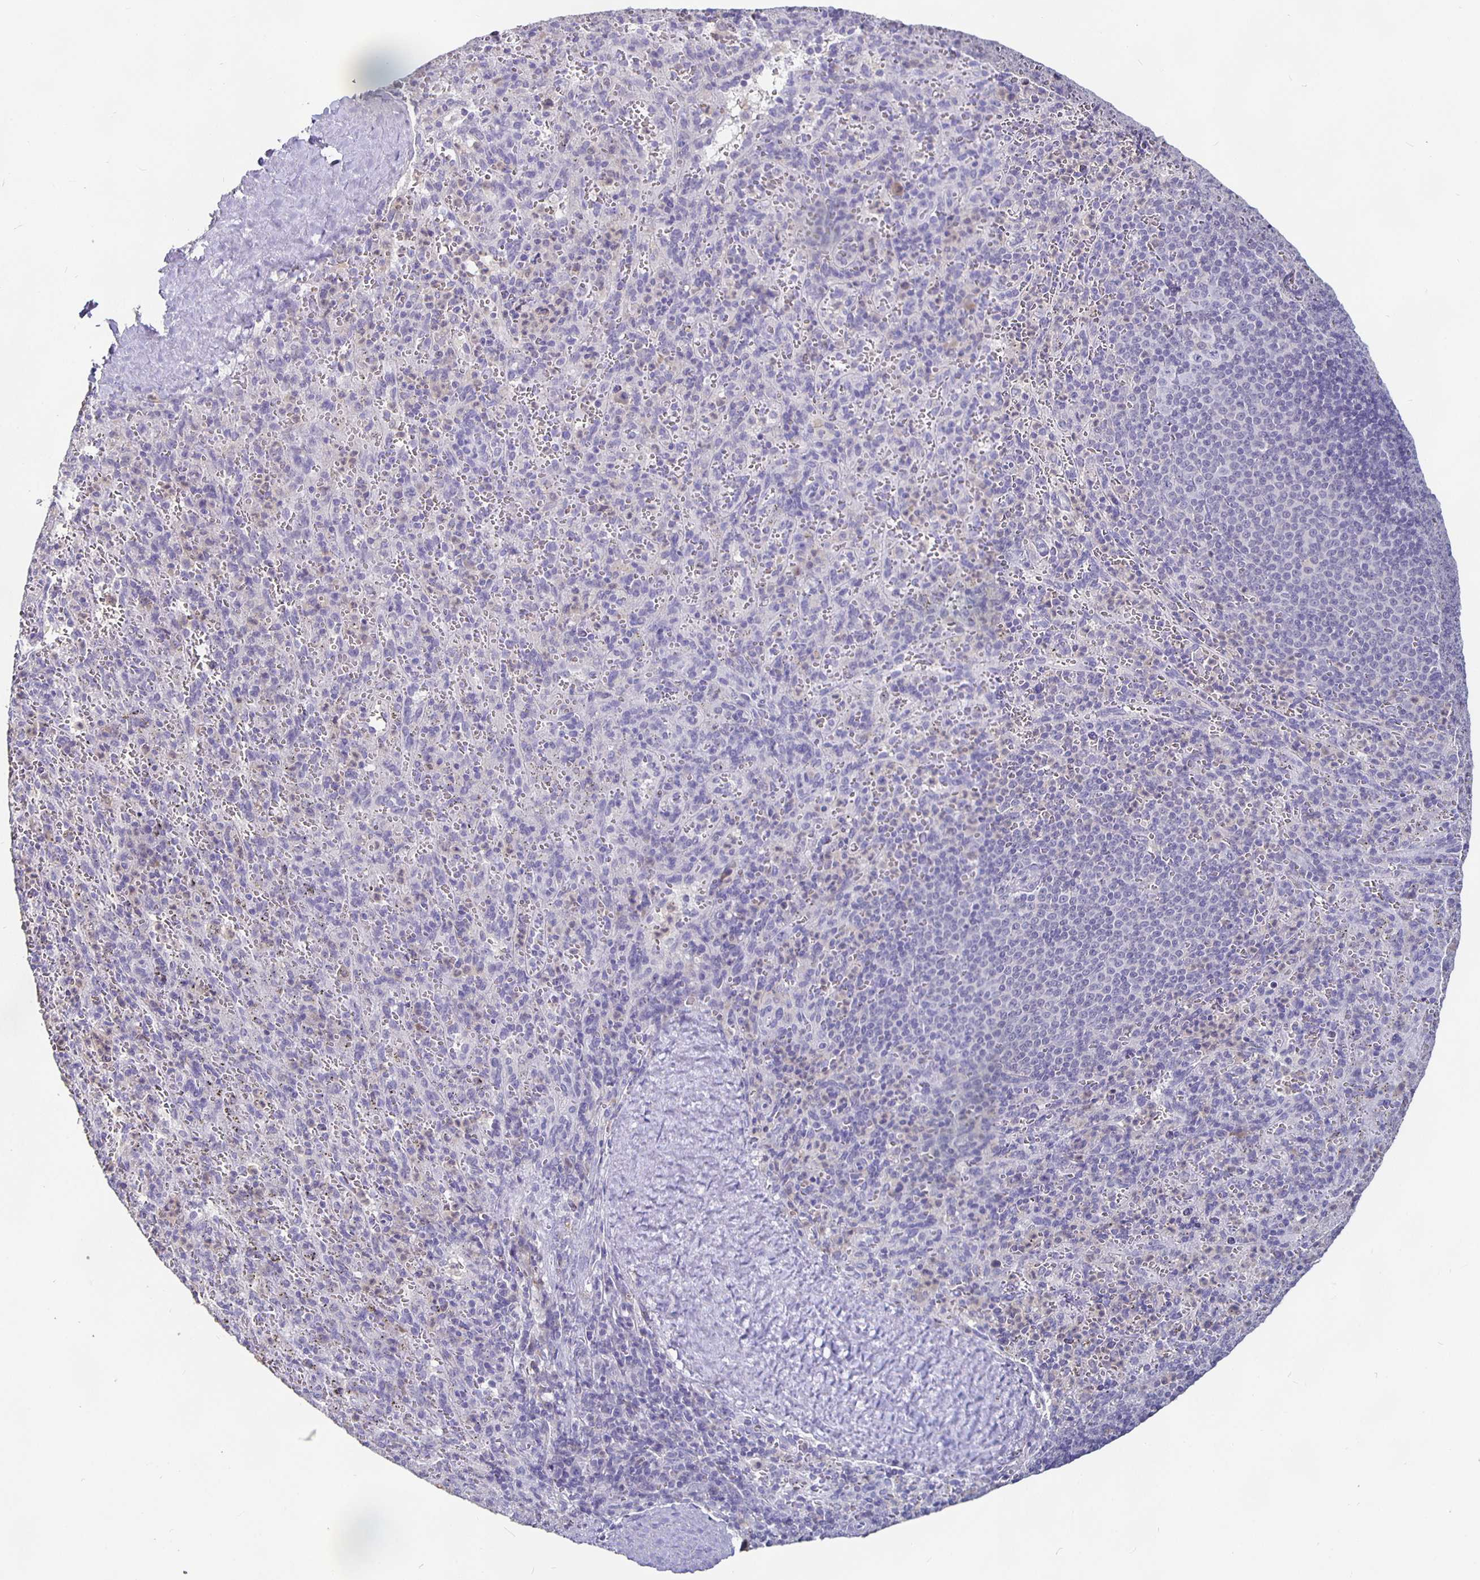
{"staining": {"intensity": "negative", "quantity": "none", "location": "none"}, "tissue": "spleen", "cell_type": "Cells in red pulp", "image_type": "normal", "snomed": [{"axis": "morphology", "description": "Normal tissue, NOS"}, {"axis": "topography", "description": "Spleen"}], "caption": "Histopathology image shows no significant protein positivity in cells in red pulp of benign spleen. (DAB immunohistochemistry with hematoxylin counter stain).", "gene": "GPX4", "patient": {"sex": "male", "age": 57}}